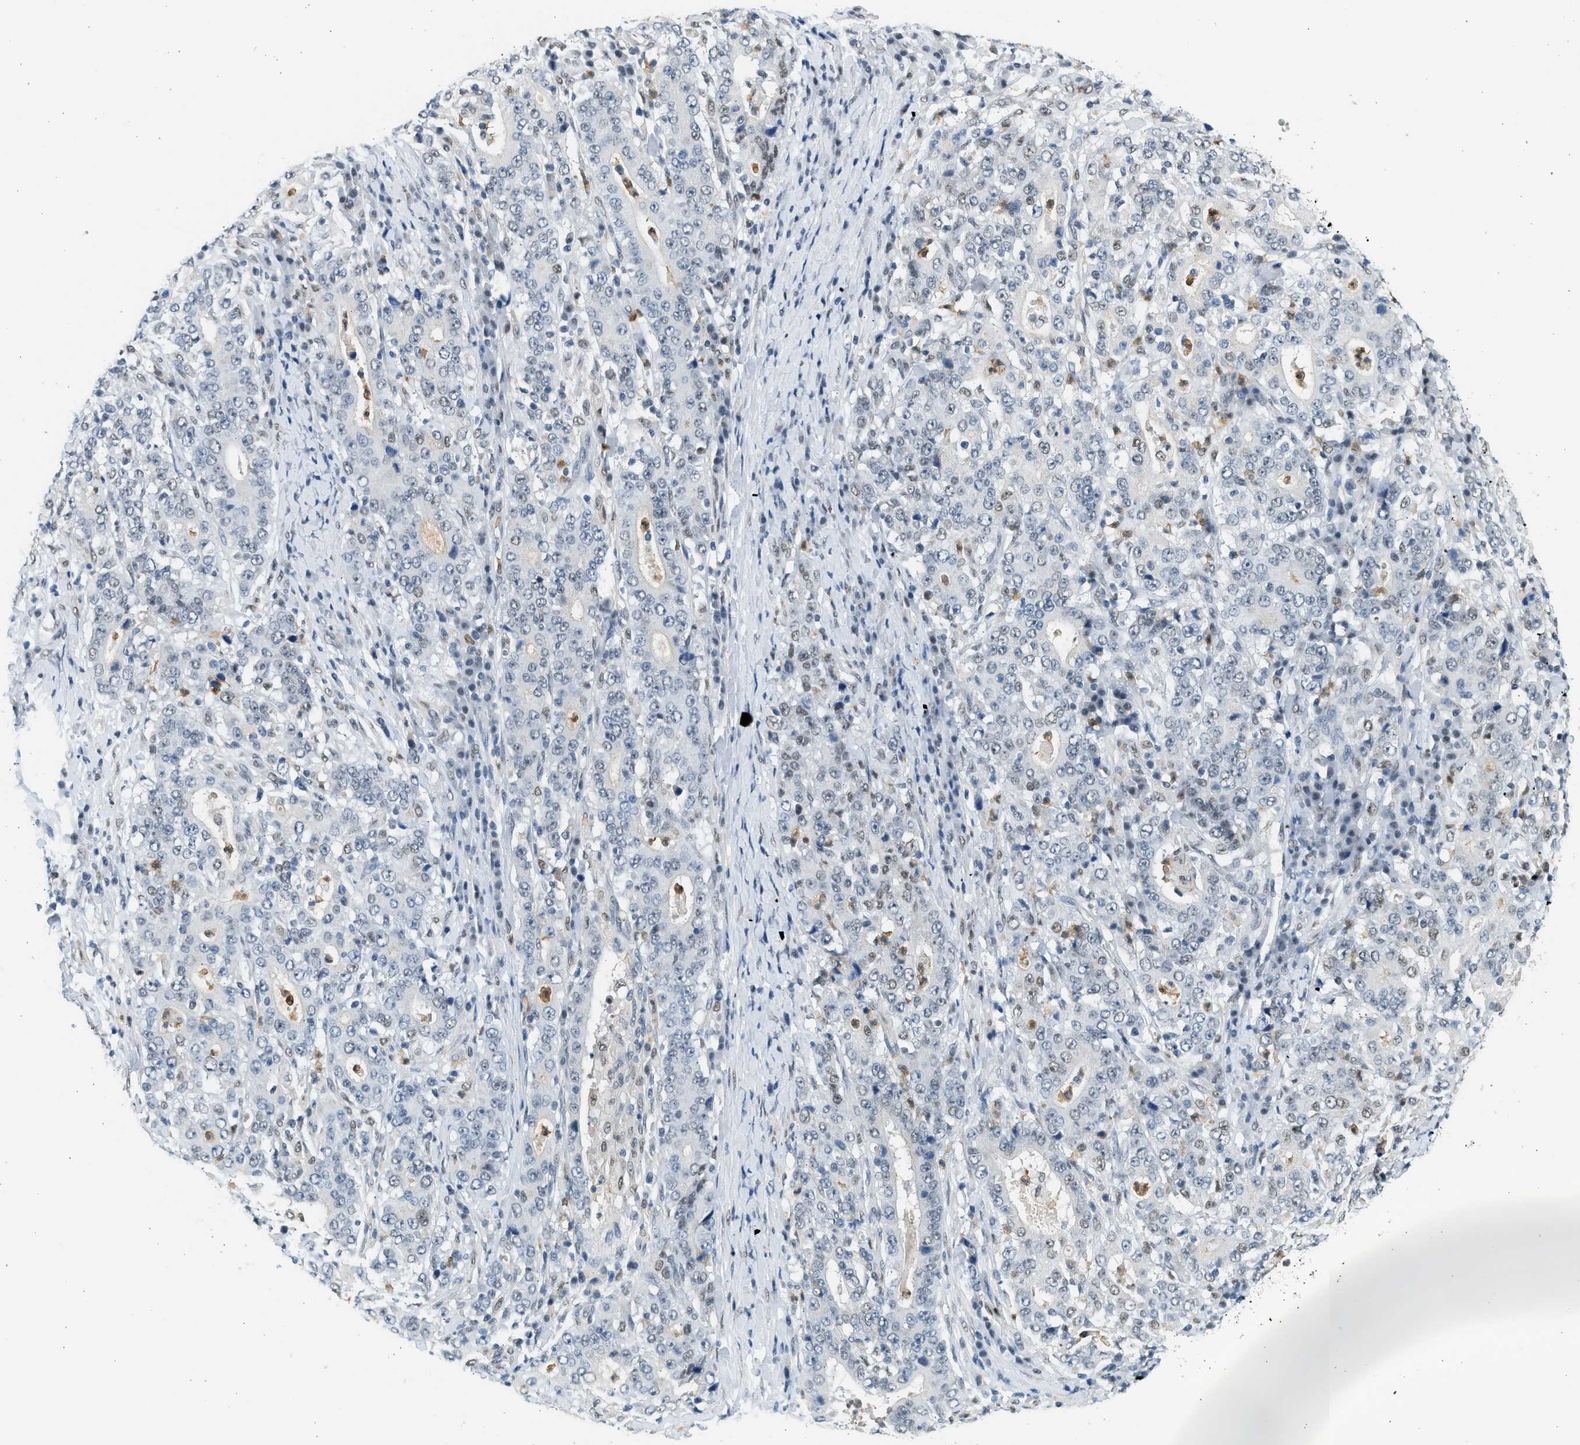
{"staining": {"intensity": "weak", "quantity": "<25%", "location": "nuclear"}, "tissue": "stomach cancer", "cell_type": "Tumor cells", "image_type": "cancer", "snomed": [{"axis": "morphology", "description": "Normal tissue, NOS"}, {"axis": "morphology", "description": "Adenocarcinoma, NOS"}, {"axis": "topography", "description": "Stomach, upper"}, {"axis": "topography", "description": "Stomach"}], "caption": "Tumor cells show no significant expression in stomach adenocarcinoma.", "gene": "HIPK1", "patient": {"sex": "male", "age": 59}}